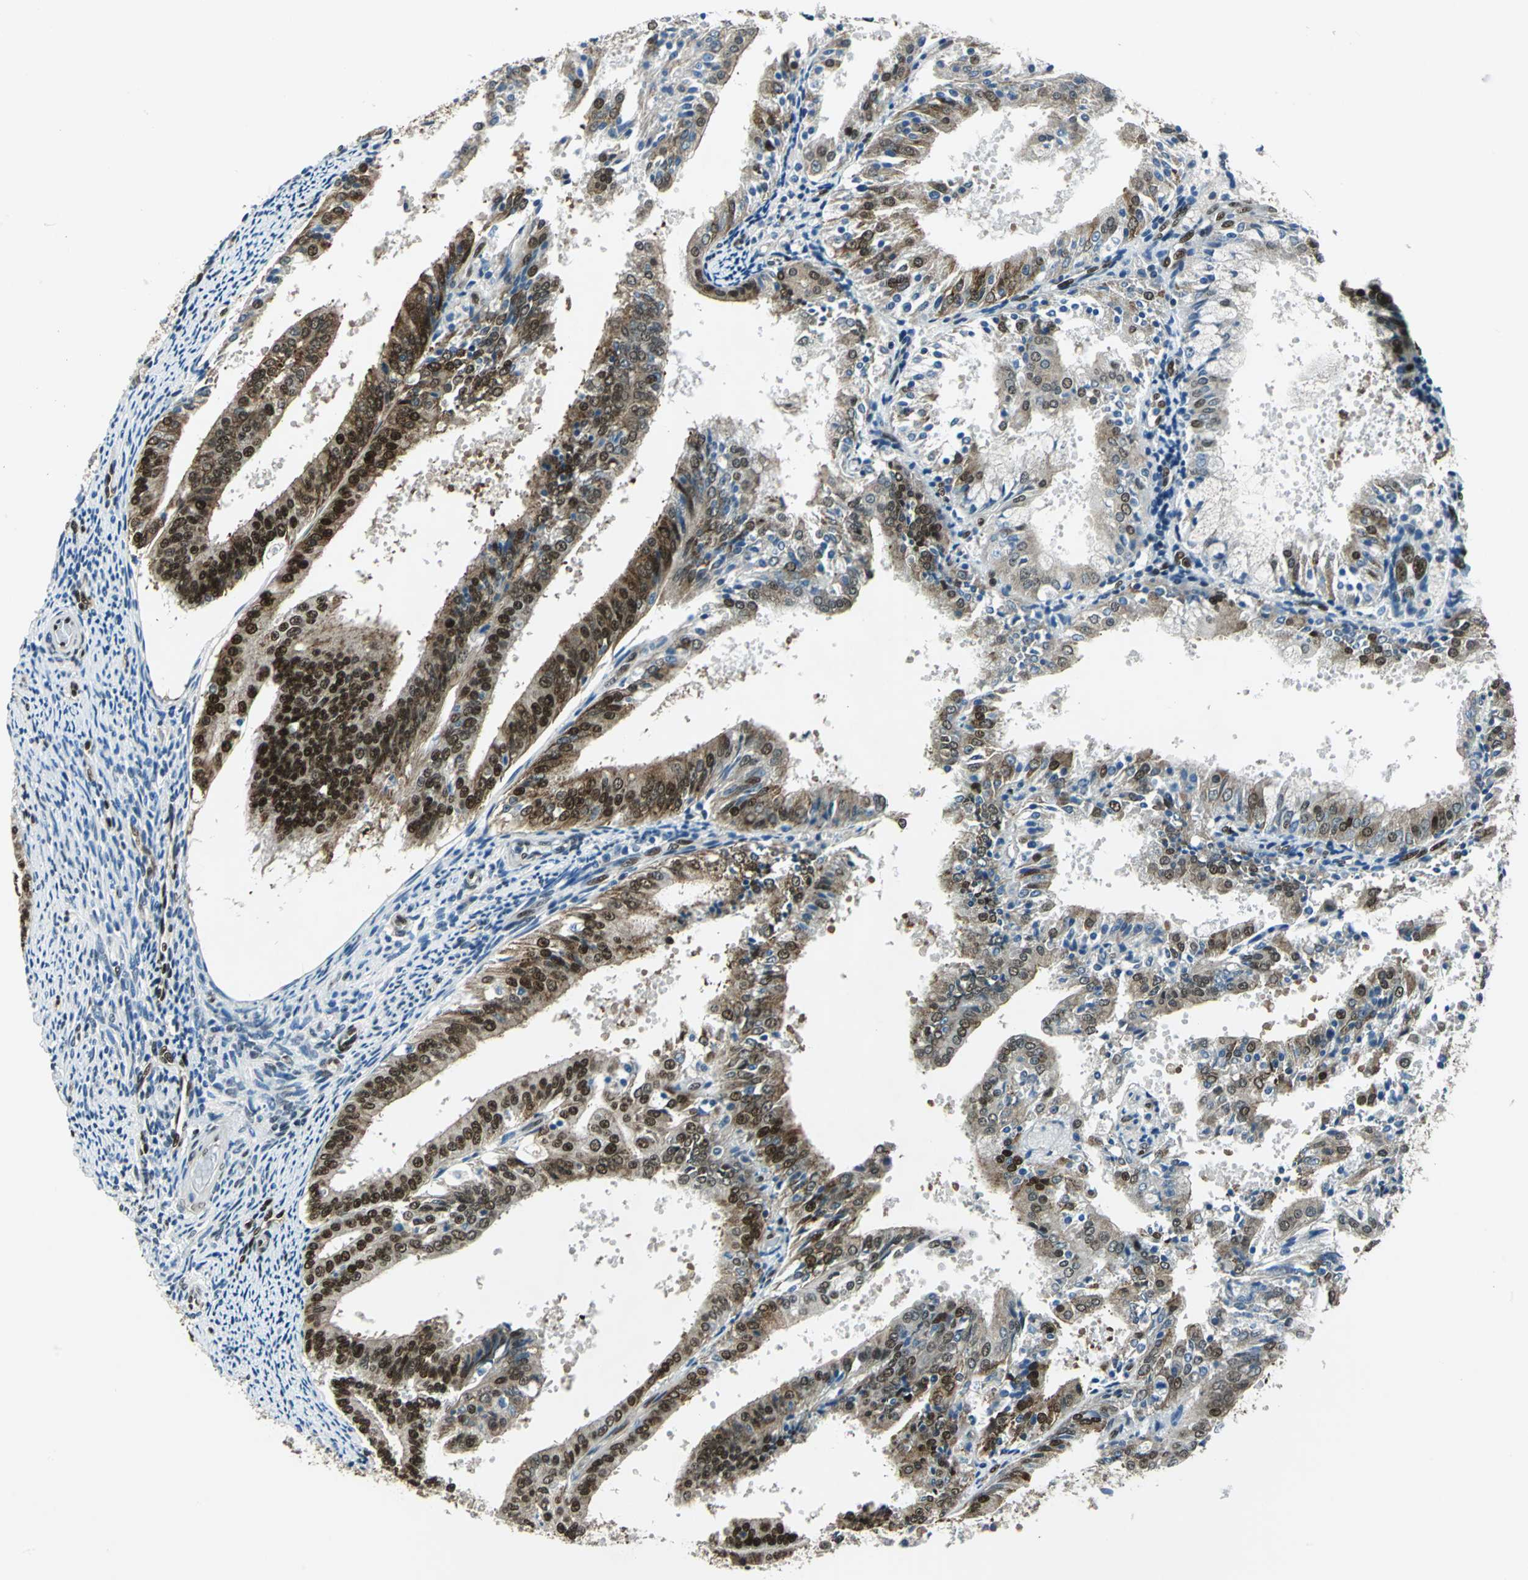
{"staining": {"intensity": "strong", "quantity": ">75%", "location": "cytoplasmic/membranous,nuclear"}, "tissue": "endometrial cancer", "cell_type": "Tumor cells", "image_type": "cancer", "snomed": [{"axis": "morphology", "description": "Adenocarcinoma, NOS"}, {"axis": "topography", "description": "Endometrium"}], "caption": "A micrograph of human endometrial cancer (adenocarcinoma) stained for a protein exhibits strong cytoplasmic/membranous and nuclear brown staining in tumor cells.", "gene": "NFIA", "patient": {"sex": "female", "age": 63}}